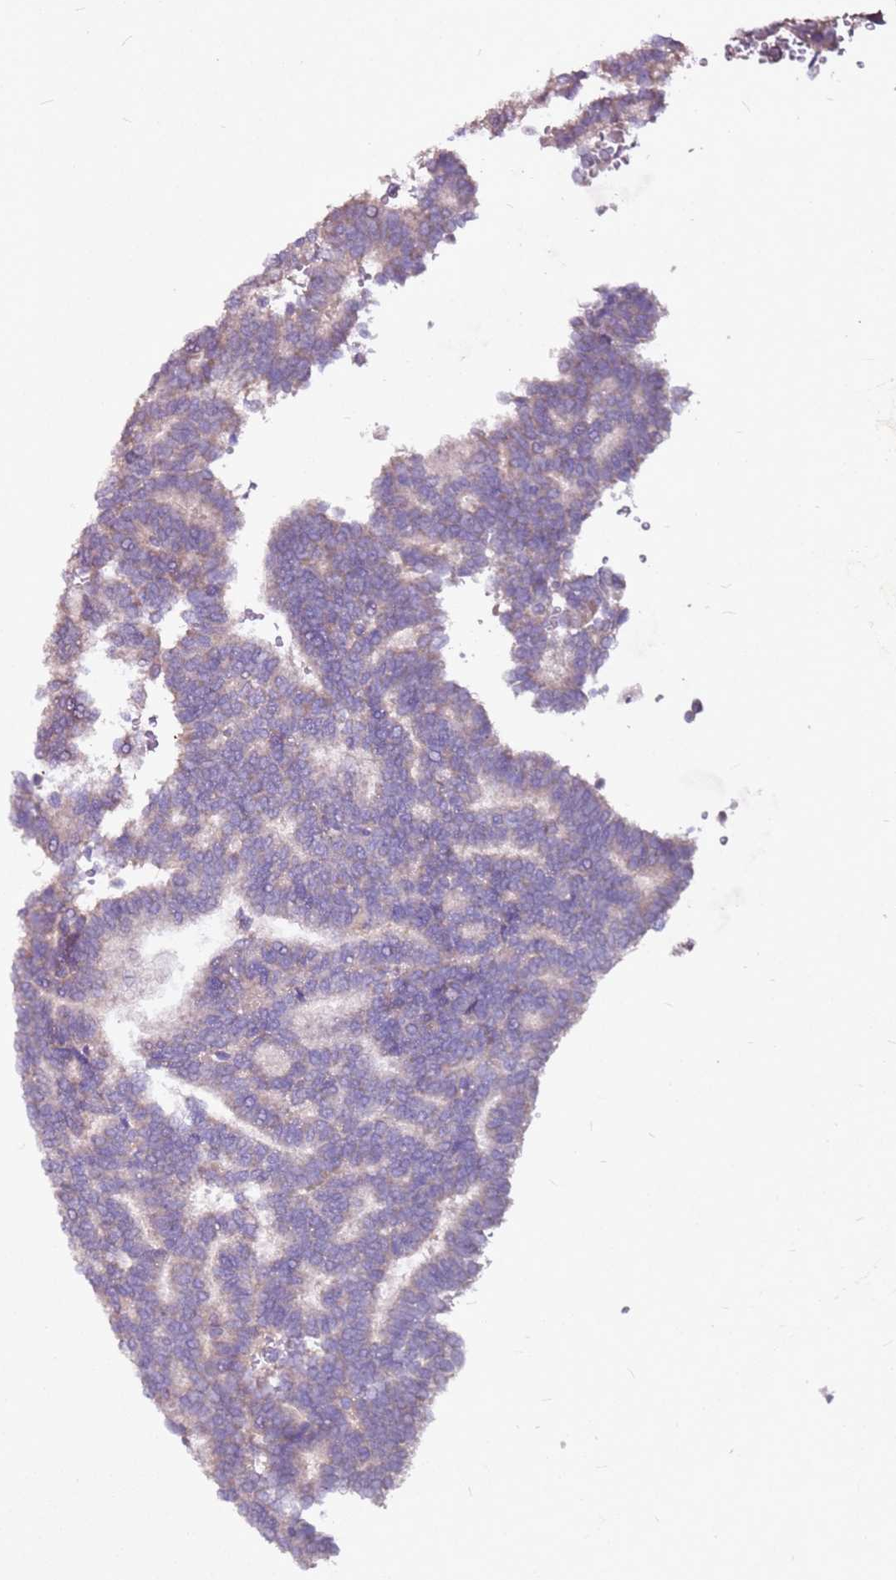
{"staining": {"intensity": "weak", "quantity": "25%-75%", "location": "cytoplasmic/membranous"}, "tissue": "thyroid cancer", "cell_type": "Tumor cells", "image_type": "cancer", "snomed": [{"axis": "morphology", "description": "Papillary adenocarcinoma, NOS"}, {"axis": "topography", "description": "Thyroid gland"}], "caption": "An image showing weak cytoplasmic/membranous staining in about 25%-75% of tumor cells in thyroid papillary adenocarcinoma, as visualized by brown immunohistochemical staining.", "gene": "DCDC2C", "patient": {"sex": "female", "age": 35}}